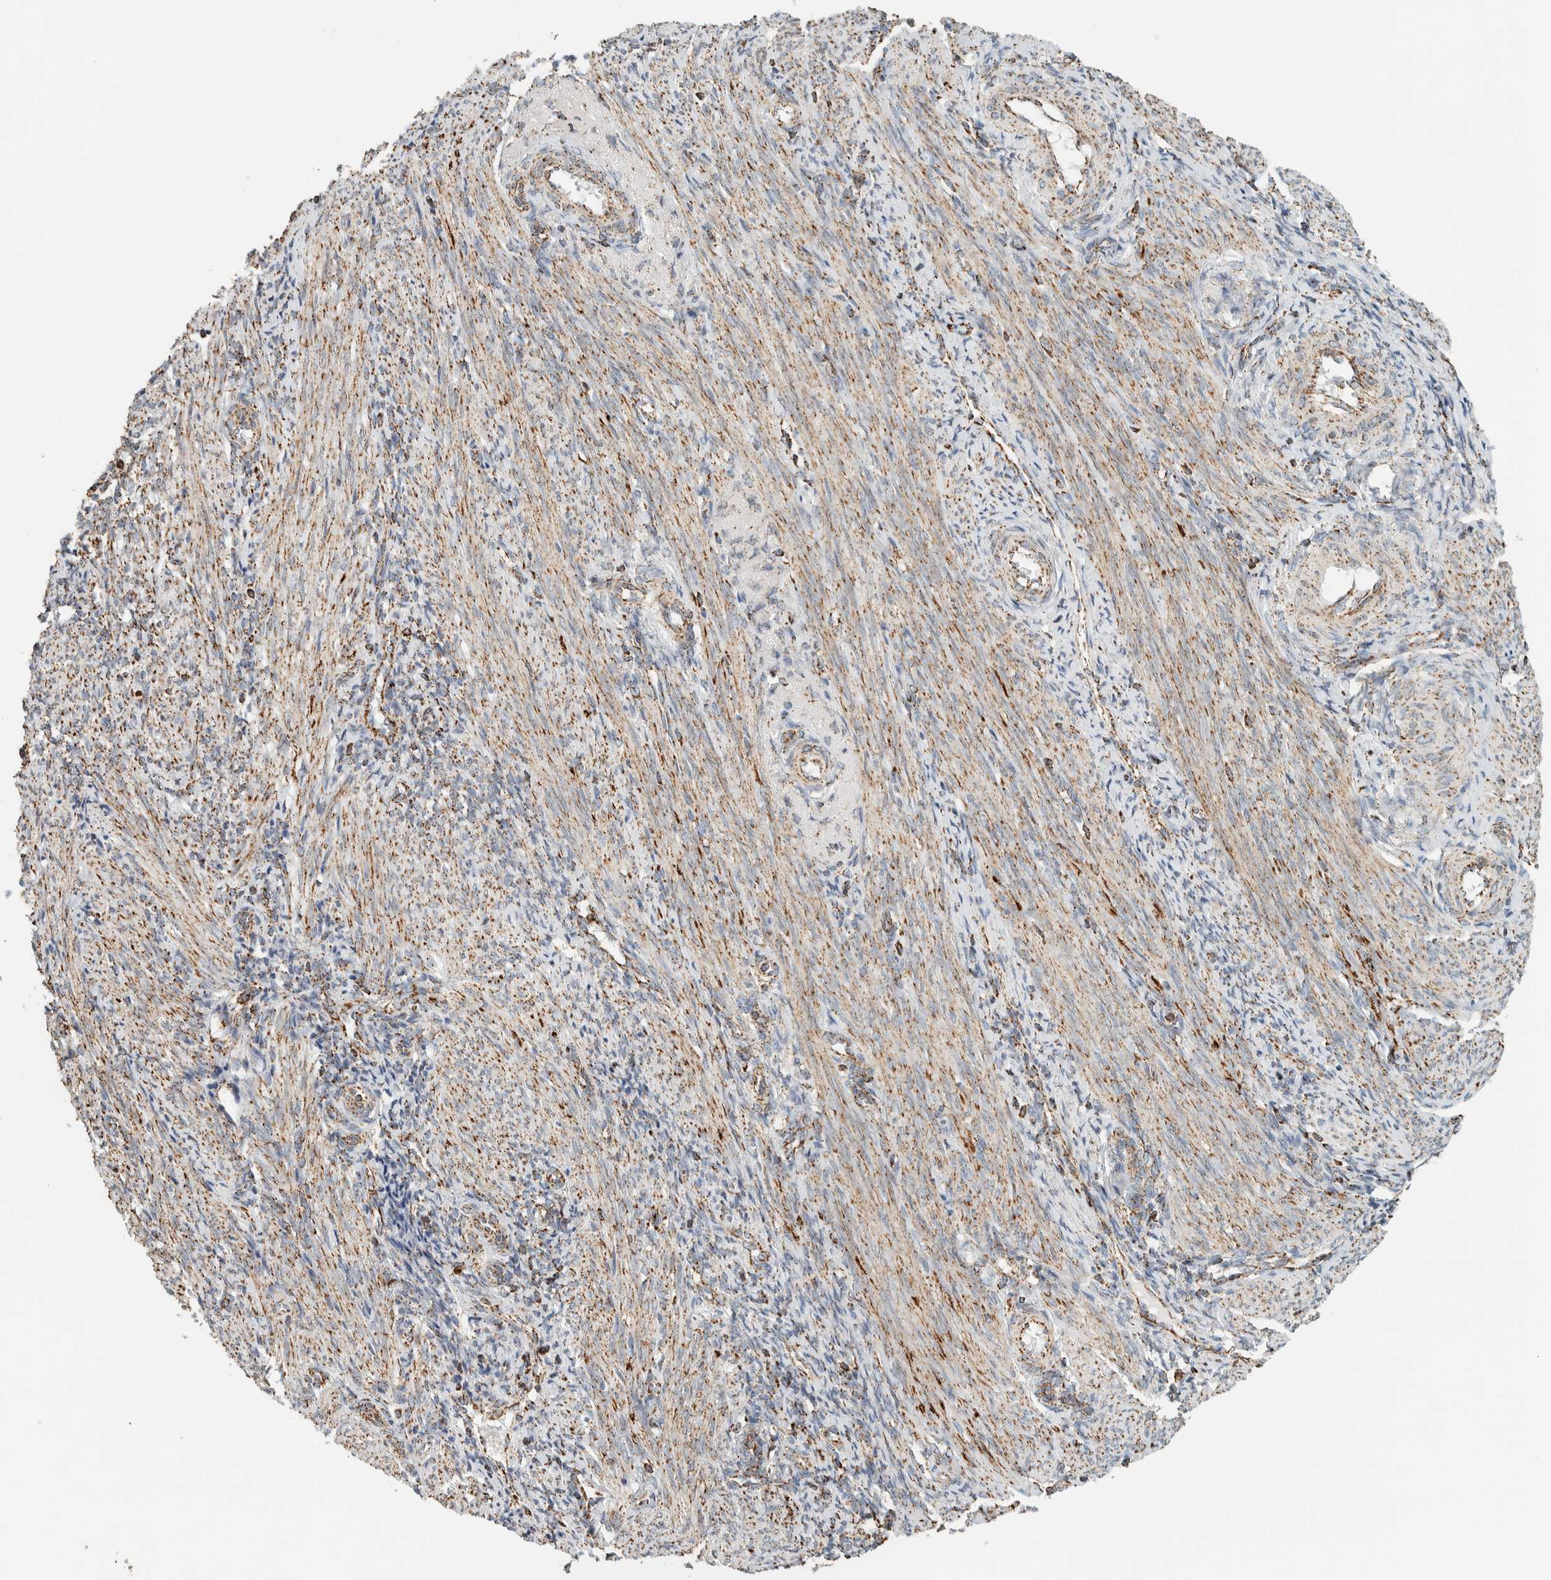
{"staining": {"intensity": "moderate", "quantity": ">75%", "location": "cytoplasmic/membranous"}, "tissue": "endometrium", "cell_type": "Cells in endometrial stroma", "image_type": "normal", "snomed": [{"axis": "morphology", "description": "Normal tissue, NOS"}, {"axis": "topography", "description": "Uterus"}, {"axis": "topography", "description": "Endometrium"}], "caption": "About >75% of cells in endometrial stroma in unremarkable human endometrium exhibit moderate cytoplasmic/membranous protein expression as visualized by brown immunohistochemical staining.", "gene": "ZNF454", "patient": {"sex": "female", "age": 33}}